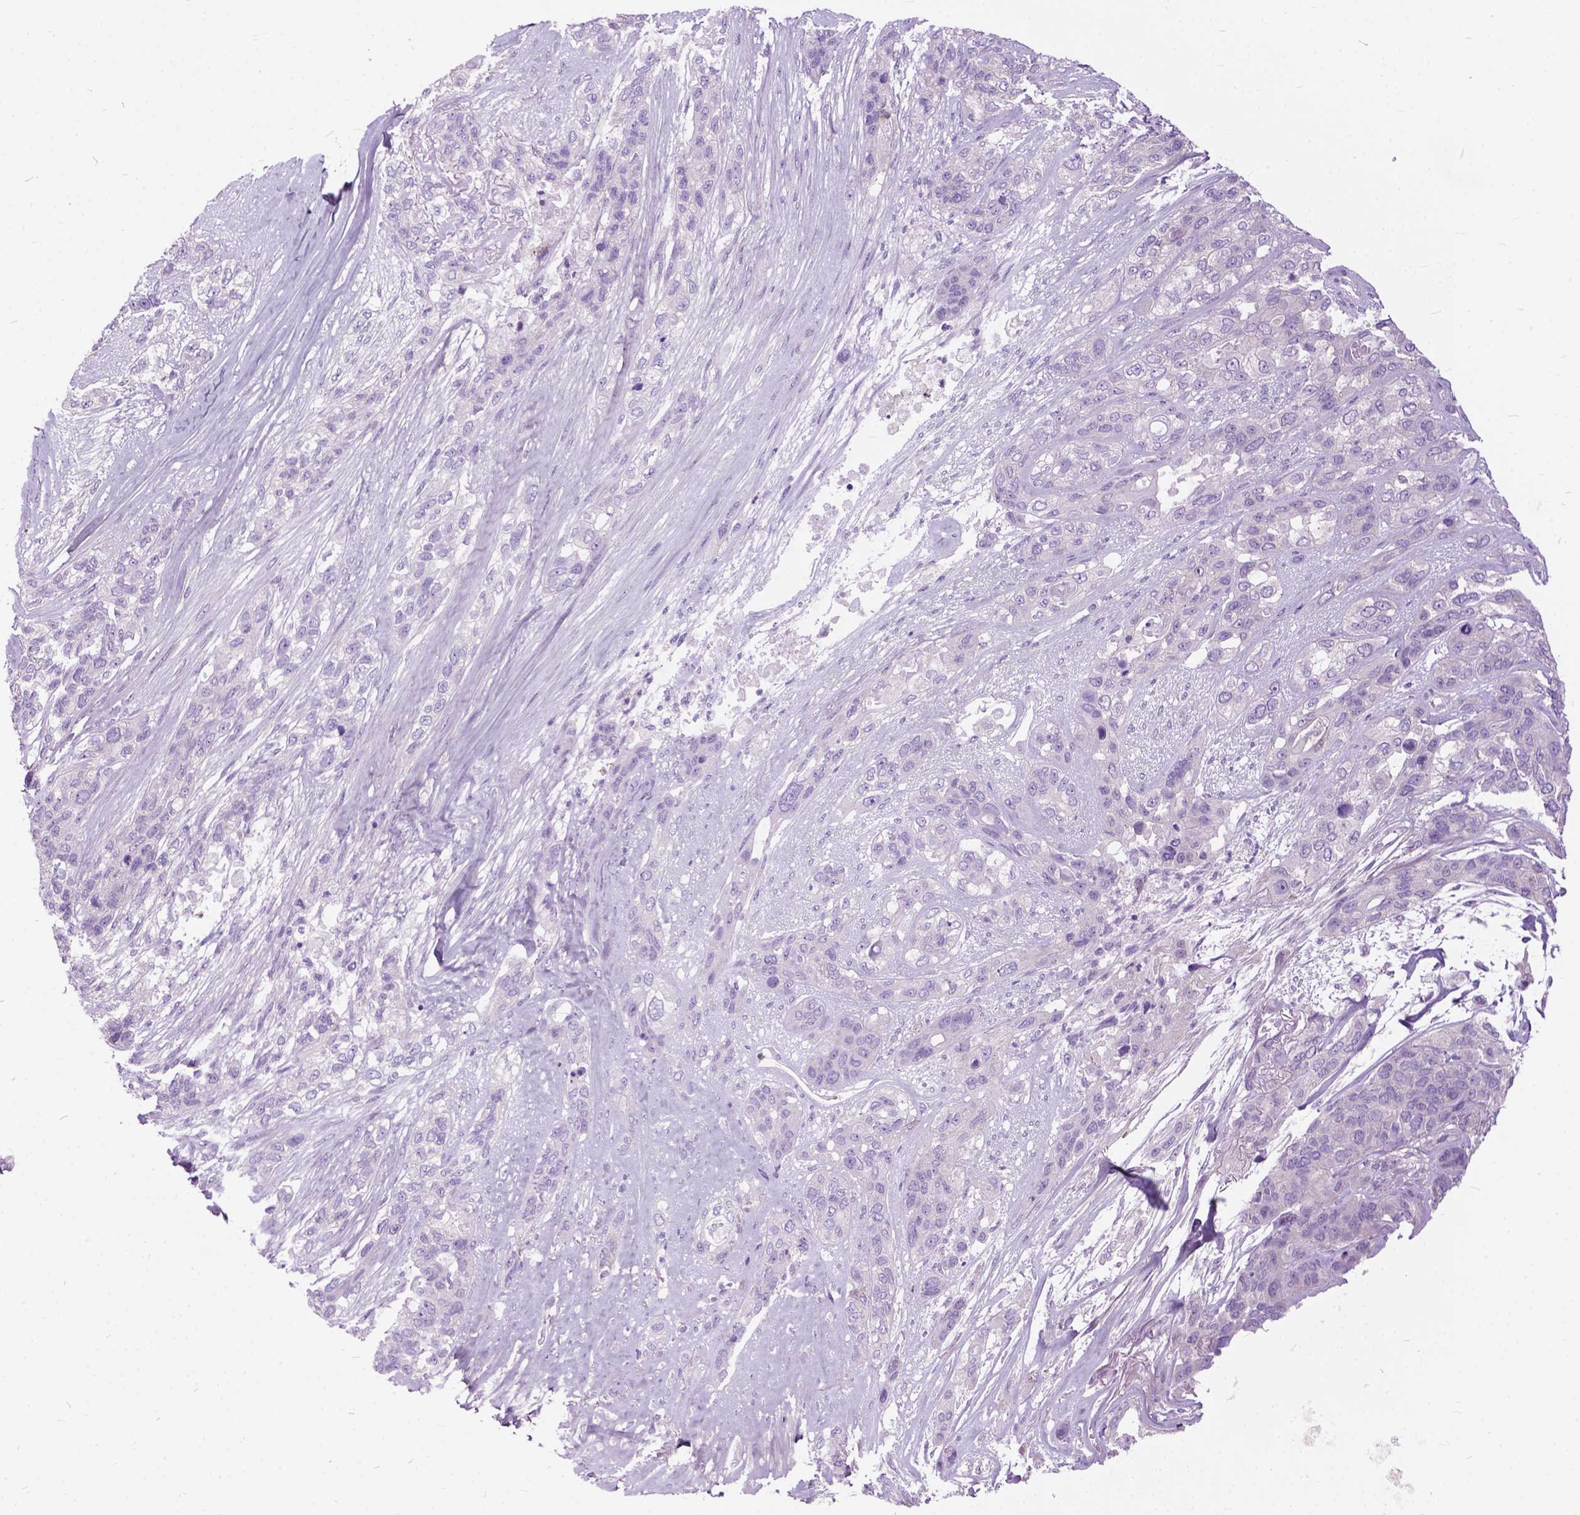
{"staining": {"intensity": "negative", "quantity": "none", "location": "none"}, "tissue": "lung cancer", "cell_type": "Tumor cells", "image_type": "cancer", "snomed": [{"axis": "morphology", "description": "Squamous cell carcinoma, NOS"}, {"axis": "topography", "description": "Lung"}], "caption": "Immunohistochemistry (IHC) image of neoplastic tissue: lung squamous cell carcinoma stained with DAB (3,3'-diaminobenzidine) shows no significant protein staining in tumor cells.", "gene": "PRR35", "patient": {"sex": "female", "age": 70}}